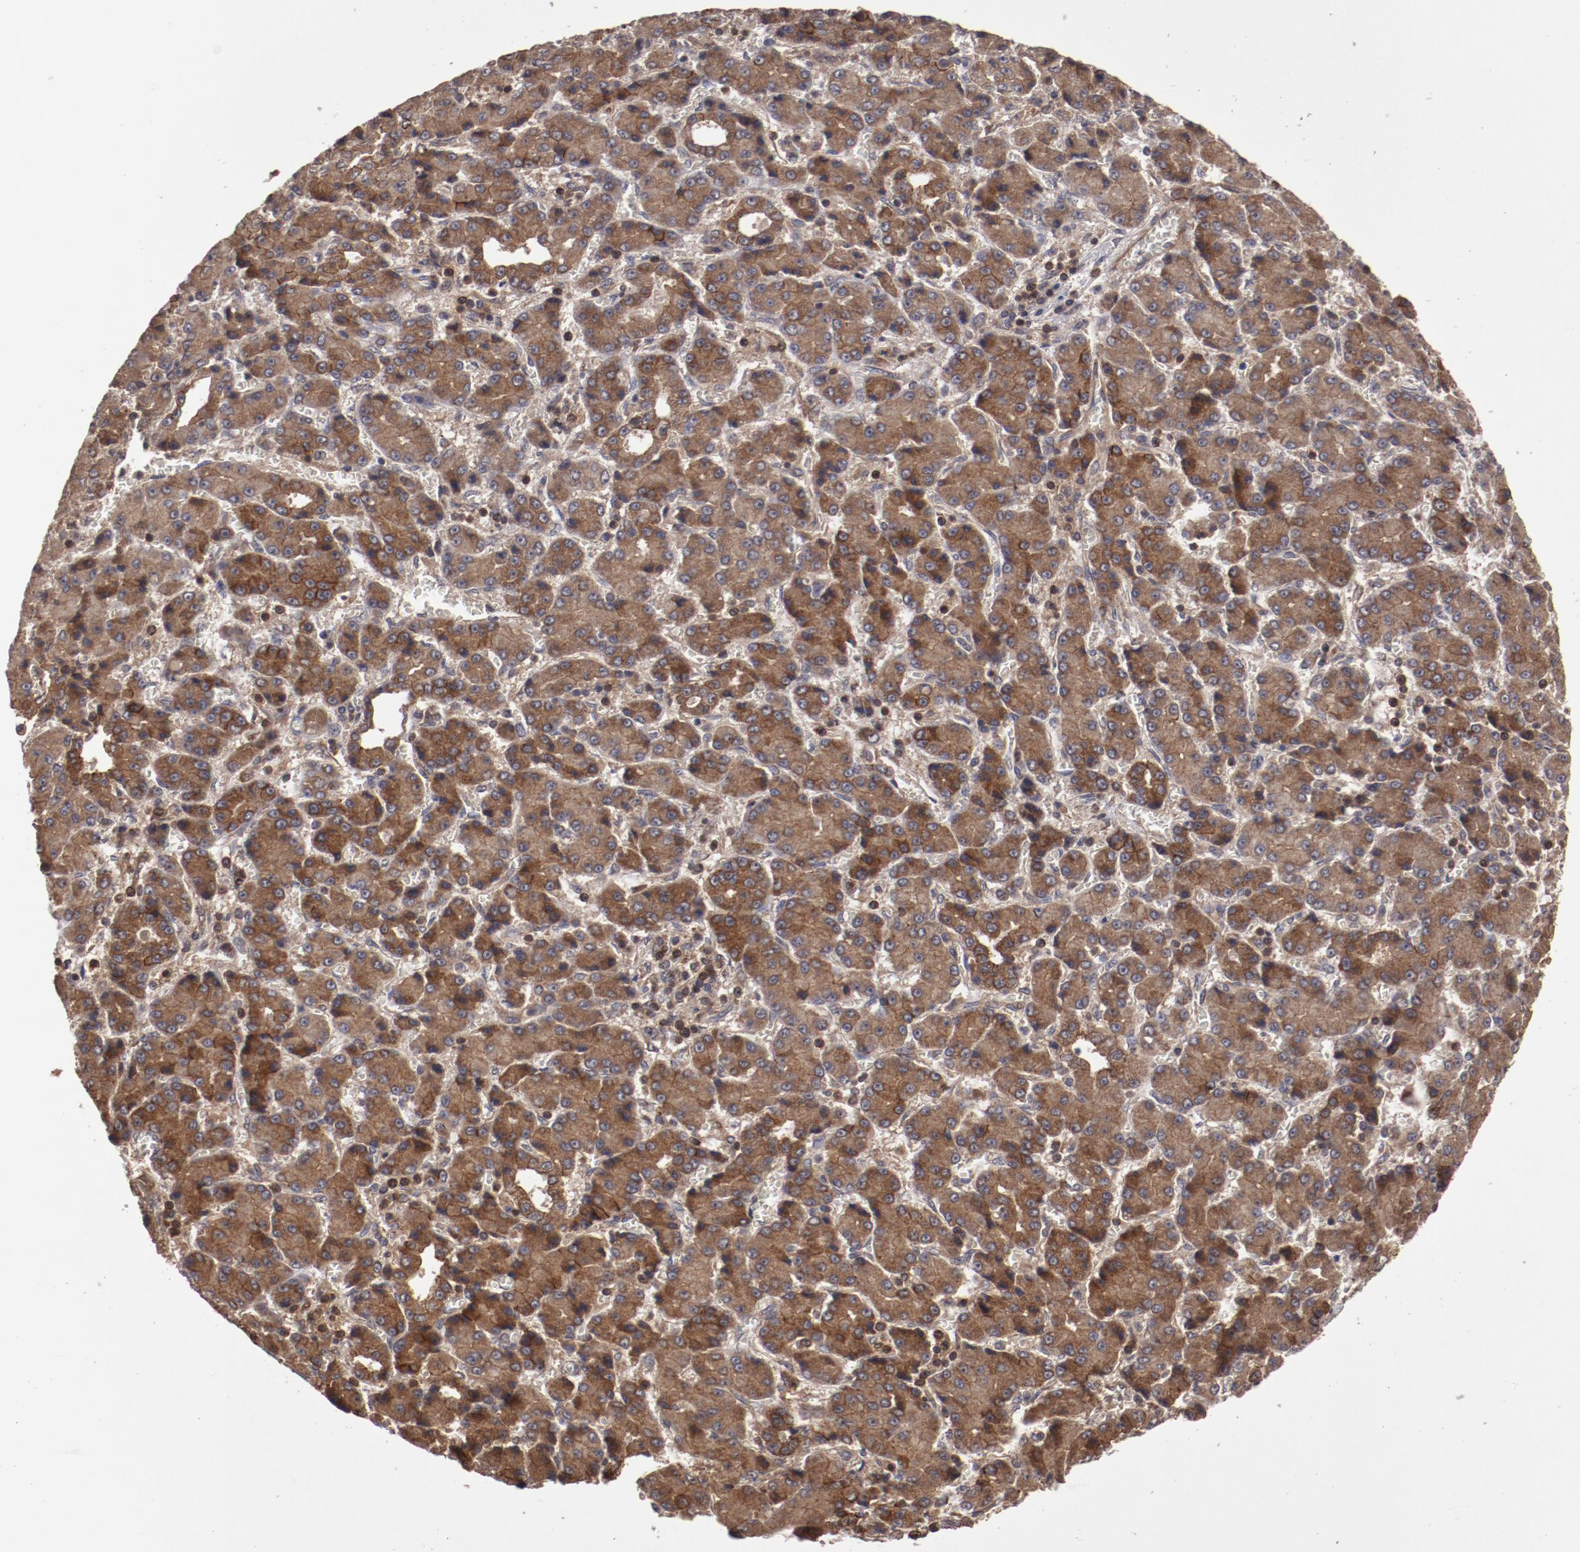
{"staining": {"intensity": "moderate", "quantity": ">75%", "location": "cytoplasmic/membranous"}, "tissue": "liver cancer", "cell_type": "Tumor cells", "image_type": "cancer", "snomed": [{"axis": "morphology", "description": "Carcinoma, Hepatocellular, NOS"}, {"axis": "topography", "description": "Liver"}], "caption": "Immunohistochemistry photomicrograph of hepatocellular carcinoma (liver) stained for a protein (brown), which demonstrates medium levels of moderate cytoplasmic/membranous expression in about >75% of tumor cells.", "gene": "RPS6KA6", "patient": {"sex": "male", "age": 69}}